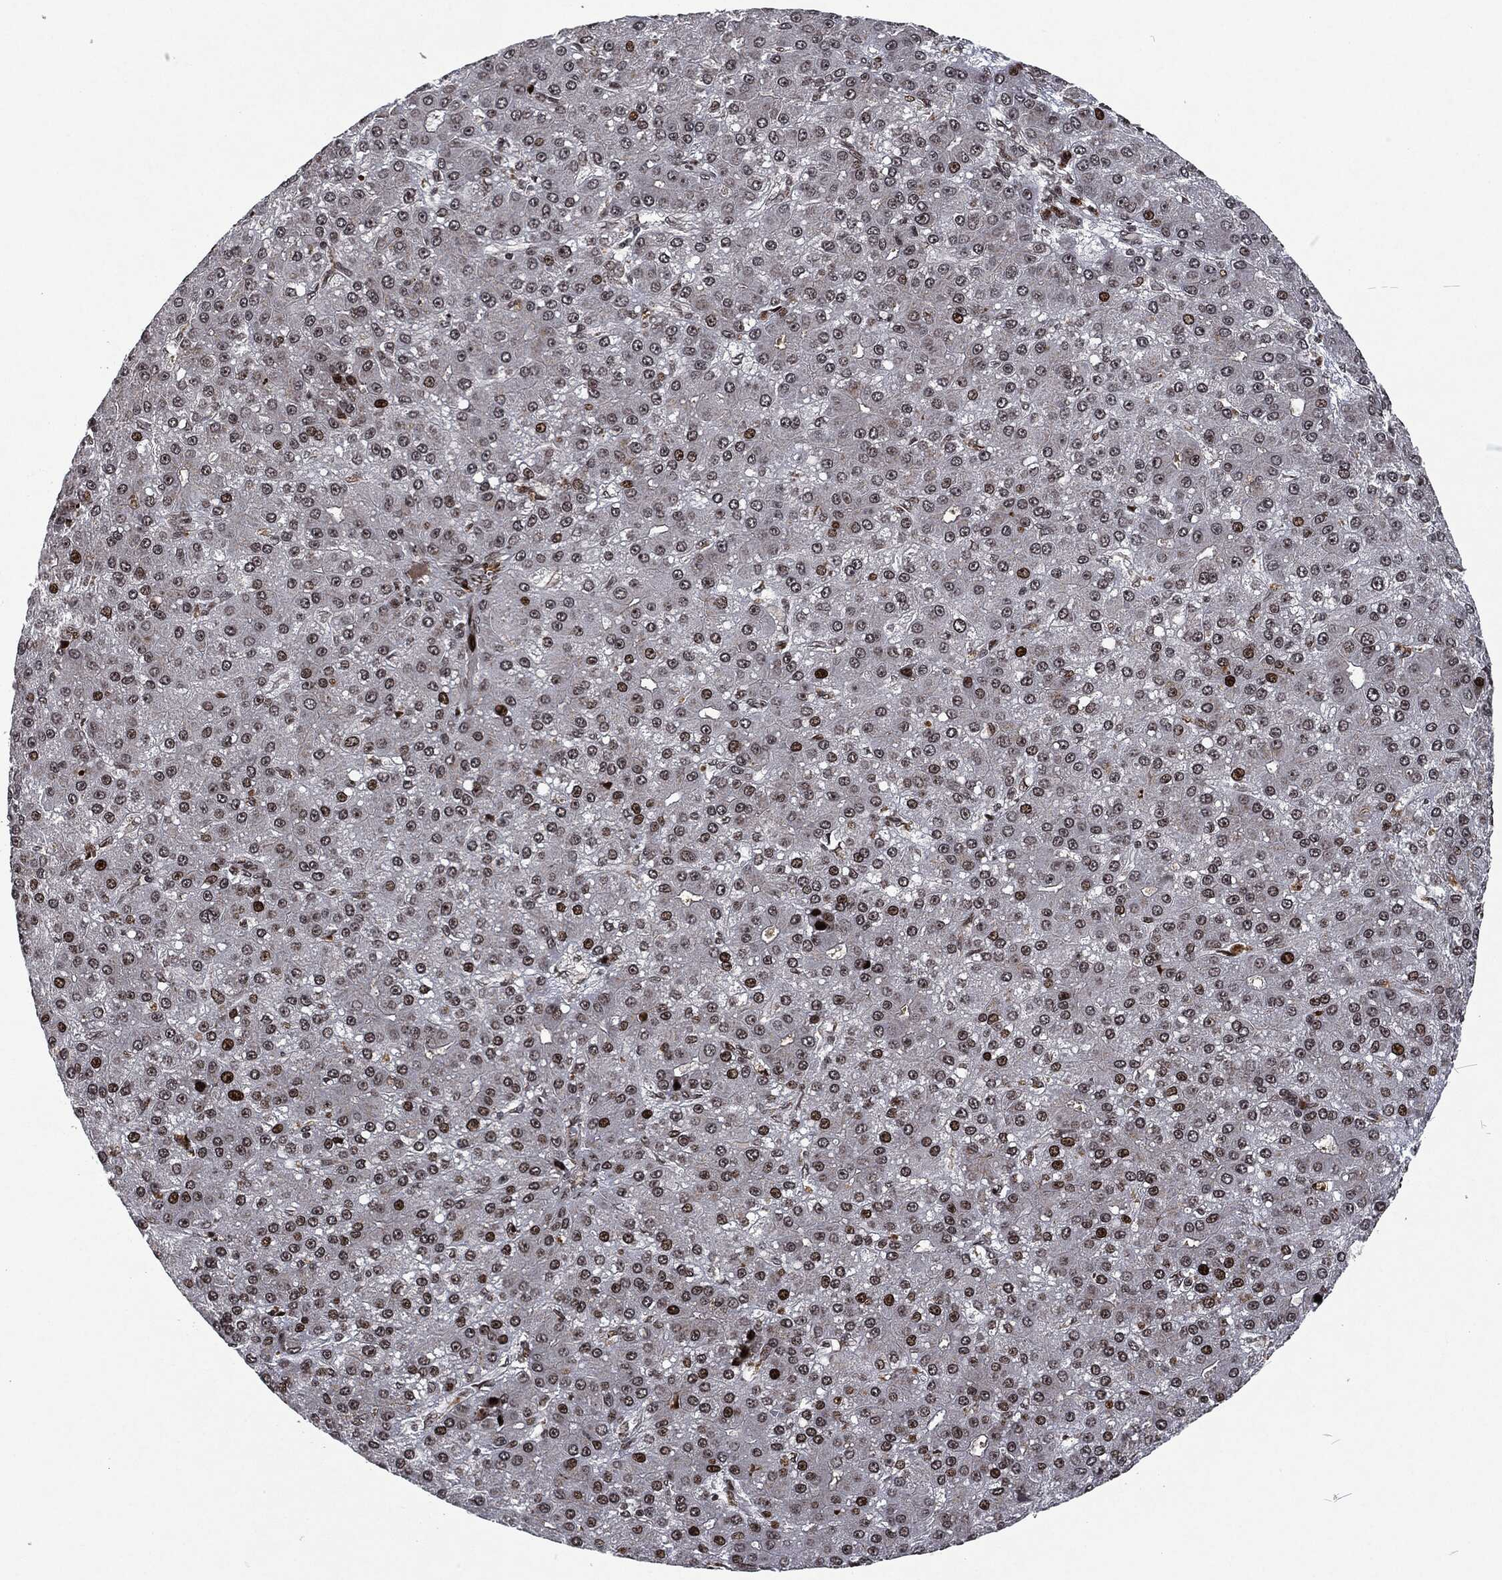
{"staining": {"intensity": "strong", "quantity": "25%-75%", "location": "nuclear"}, "tissue": "liver cancer", "cell_type": "Tumor cells", "image_type": "cancer", "snomed": [{"axis": "morphology", "description": "Carcinoma, Hepatocellular, NOS"}, {"axis": "topography", "description": "Liver"}], "caption": "Hepatocellular carcinoma (liver) stained with a brown dye exhibits strong nuclear positive staining in about 25%-75% of tumor cells.", "gene": "EGFR", "patient": {"sex": "male", "age": 67}}